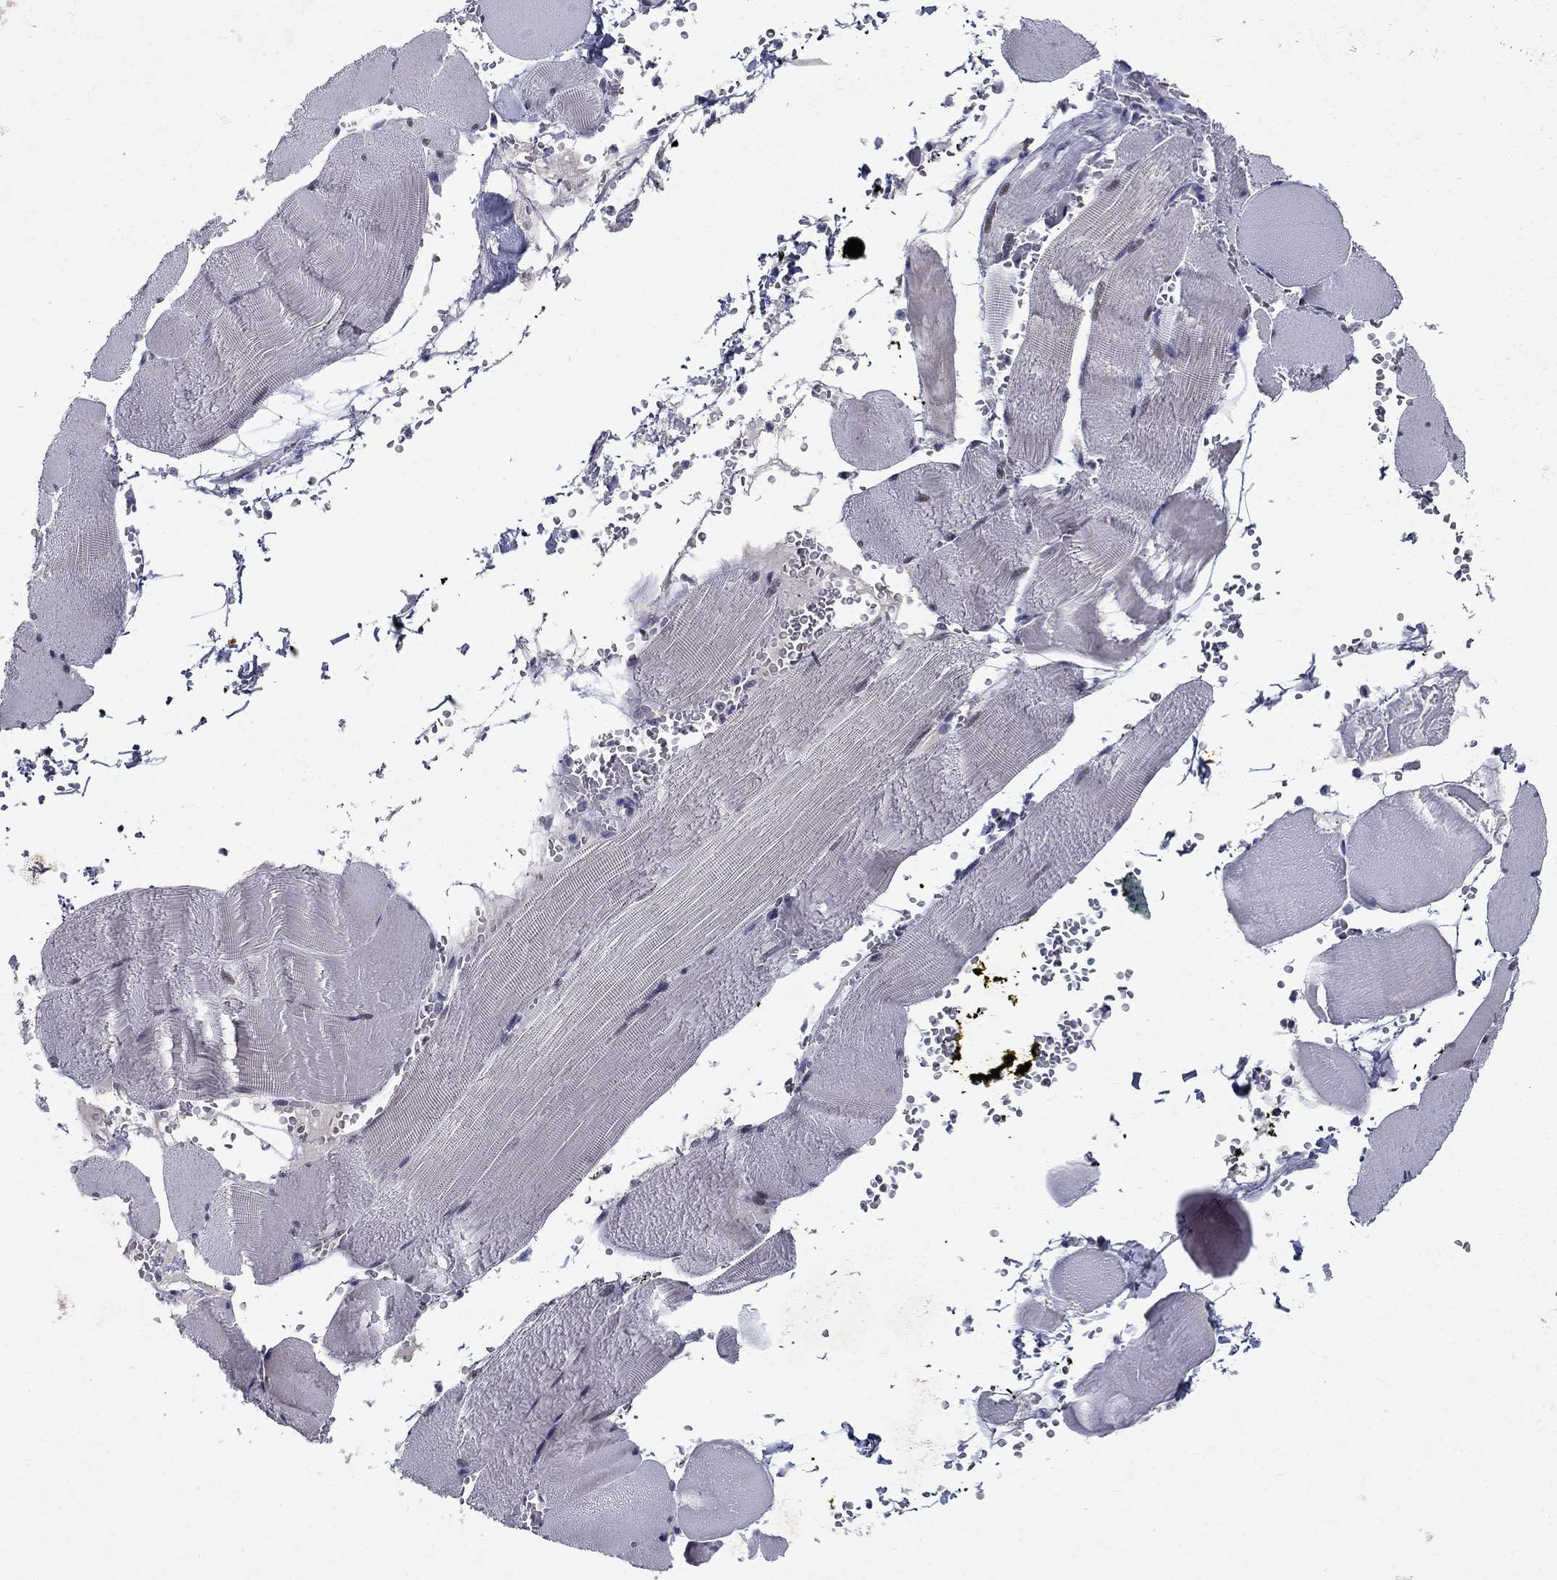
{"staining": {"intensity": "weak", "quantity": "<25%", "location": "cytoplasmic/membranous"}, "tissue": "skeletal muscle", "cell_type": "Myocytes", "image_type": "normal", "snomed": [{"axis": "morphology", "description": "Normal tissue, NOS"}, {"axis": "topography", "description": "Skeletal muscle"}], "caption": "Protein analysis of normal skeletal muscle exhibits no significant staining in myocytes. (Stains: DAB immunohistochemistry (IHC) with hematoxylin counter stain, Microscopy: brightfield microscopy at high magnification).", "gene": "RBFOX1", "patient": {"sex": "male", "age": 56}}